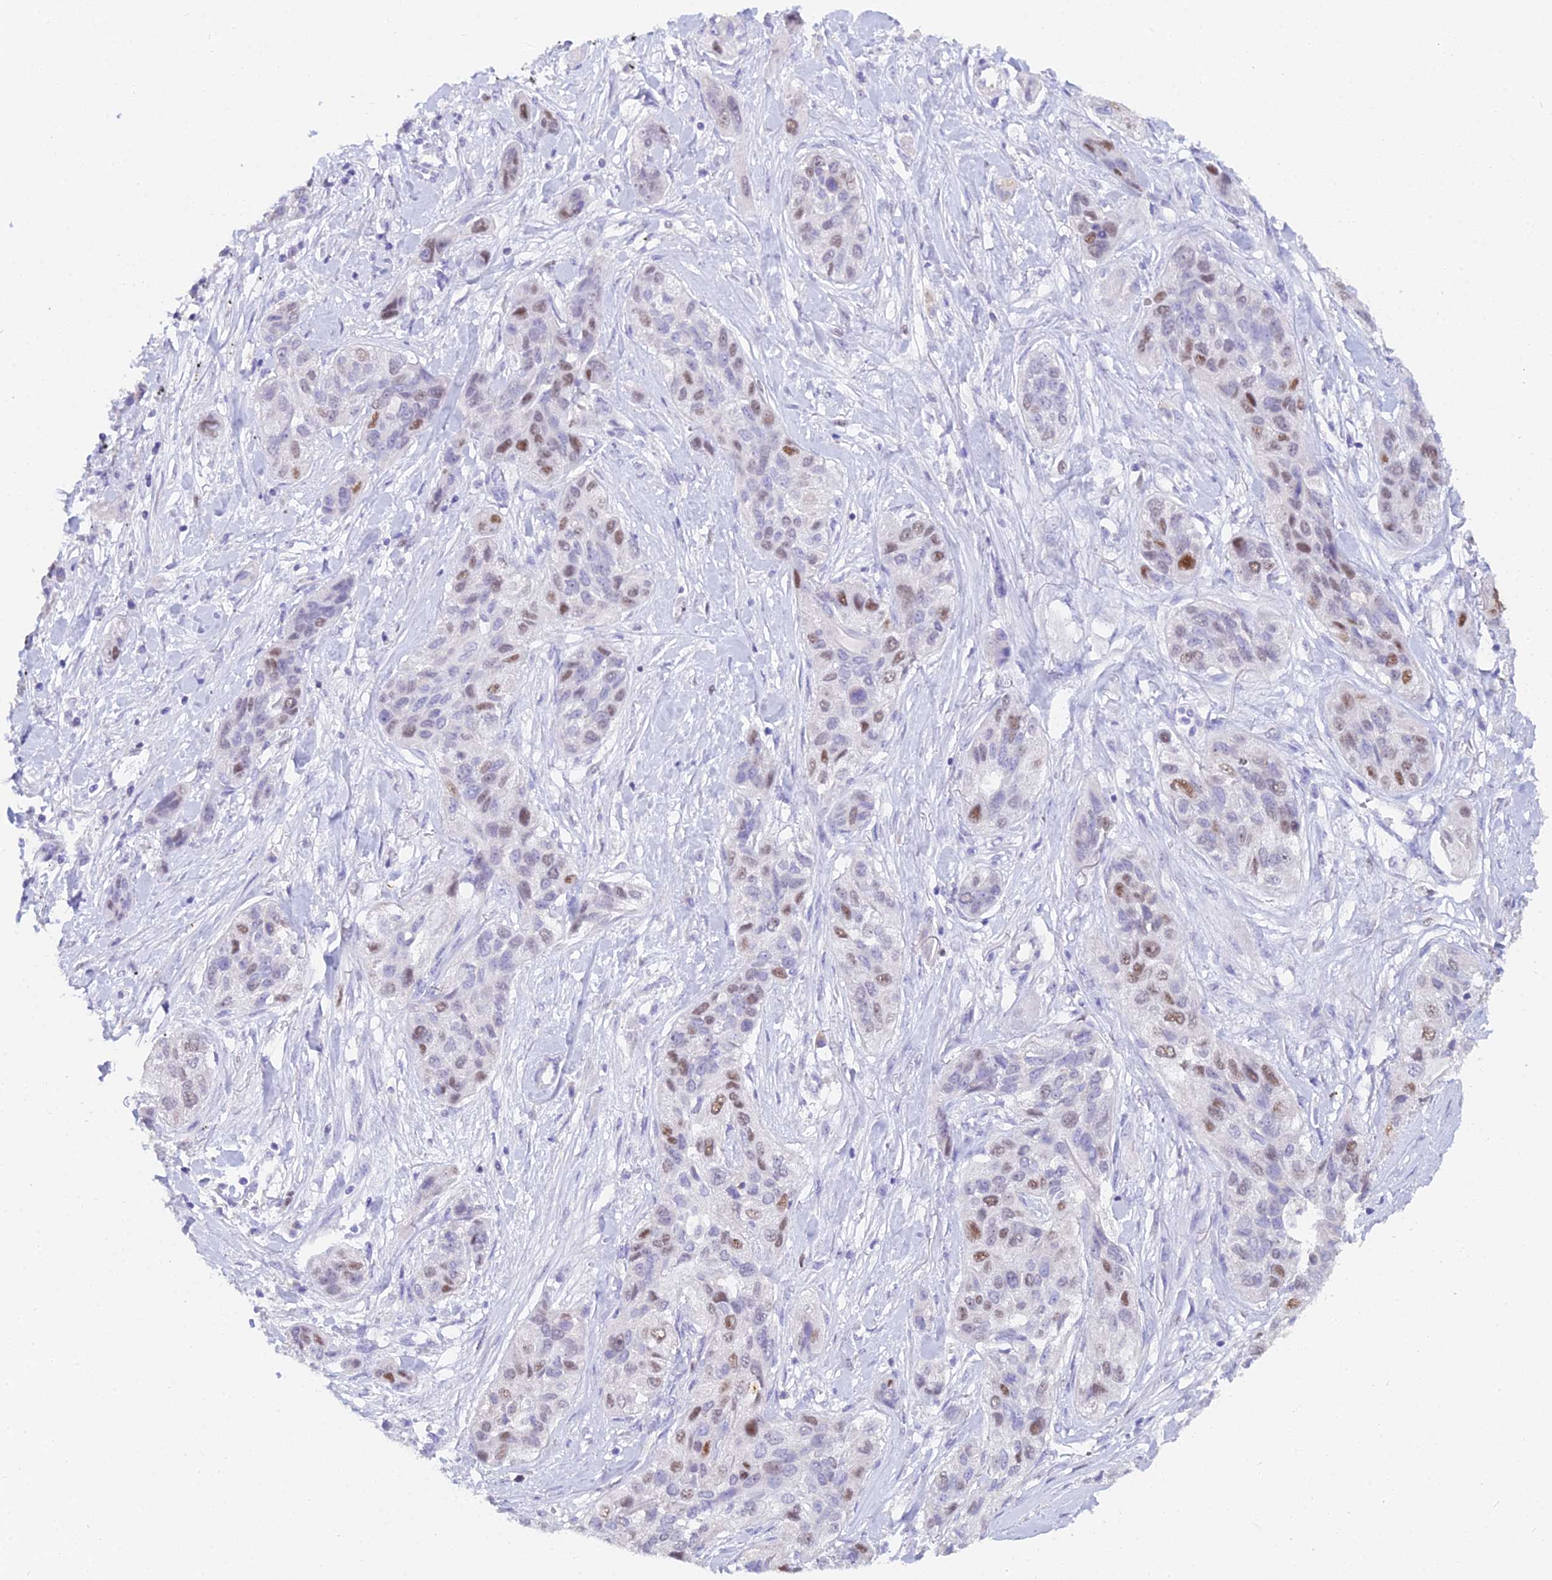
{"staining": {"intensity": "moderate", "quantity": "<25%", "location": "nuclear"}, "tissue": "lung cancer", "cell_type": "Tumor cells", "image_type": "cancer", "snomed": [{"axis": "morphology", "description": "Squamous cell carcinoma, NOS"}, {"axis": "topography", "description": "Lung"}], "caption": "This is a micrograph of IHC staining of lung cancer (squamous cell carcinoma), which shows moderate staining in the nuclear of tumor cells.", "gene": "MCM2", "patient": {"sex": "female", "age": 70}}